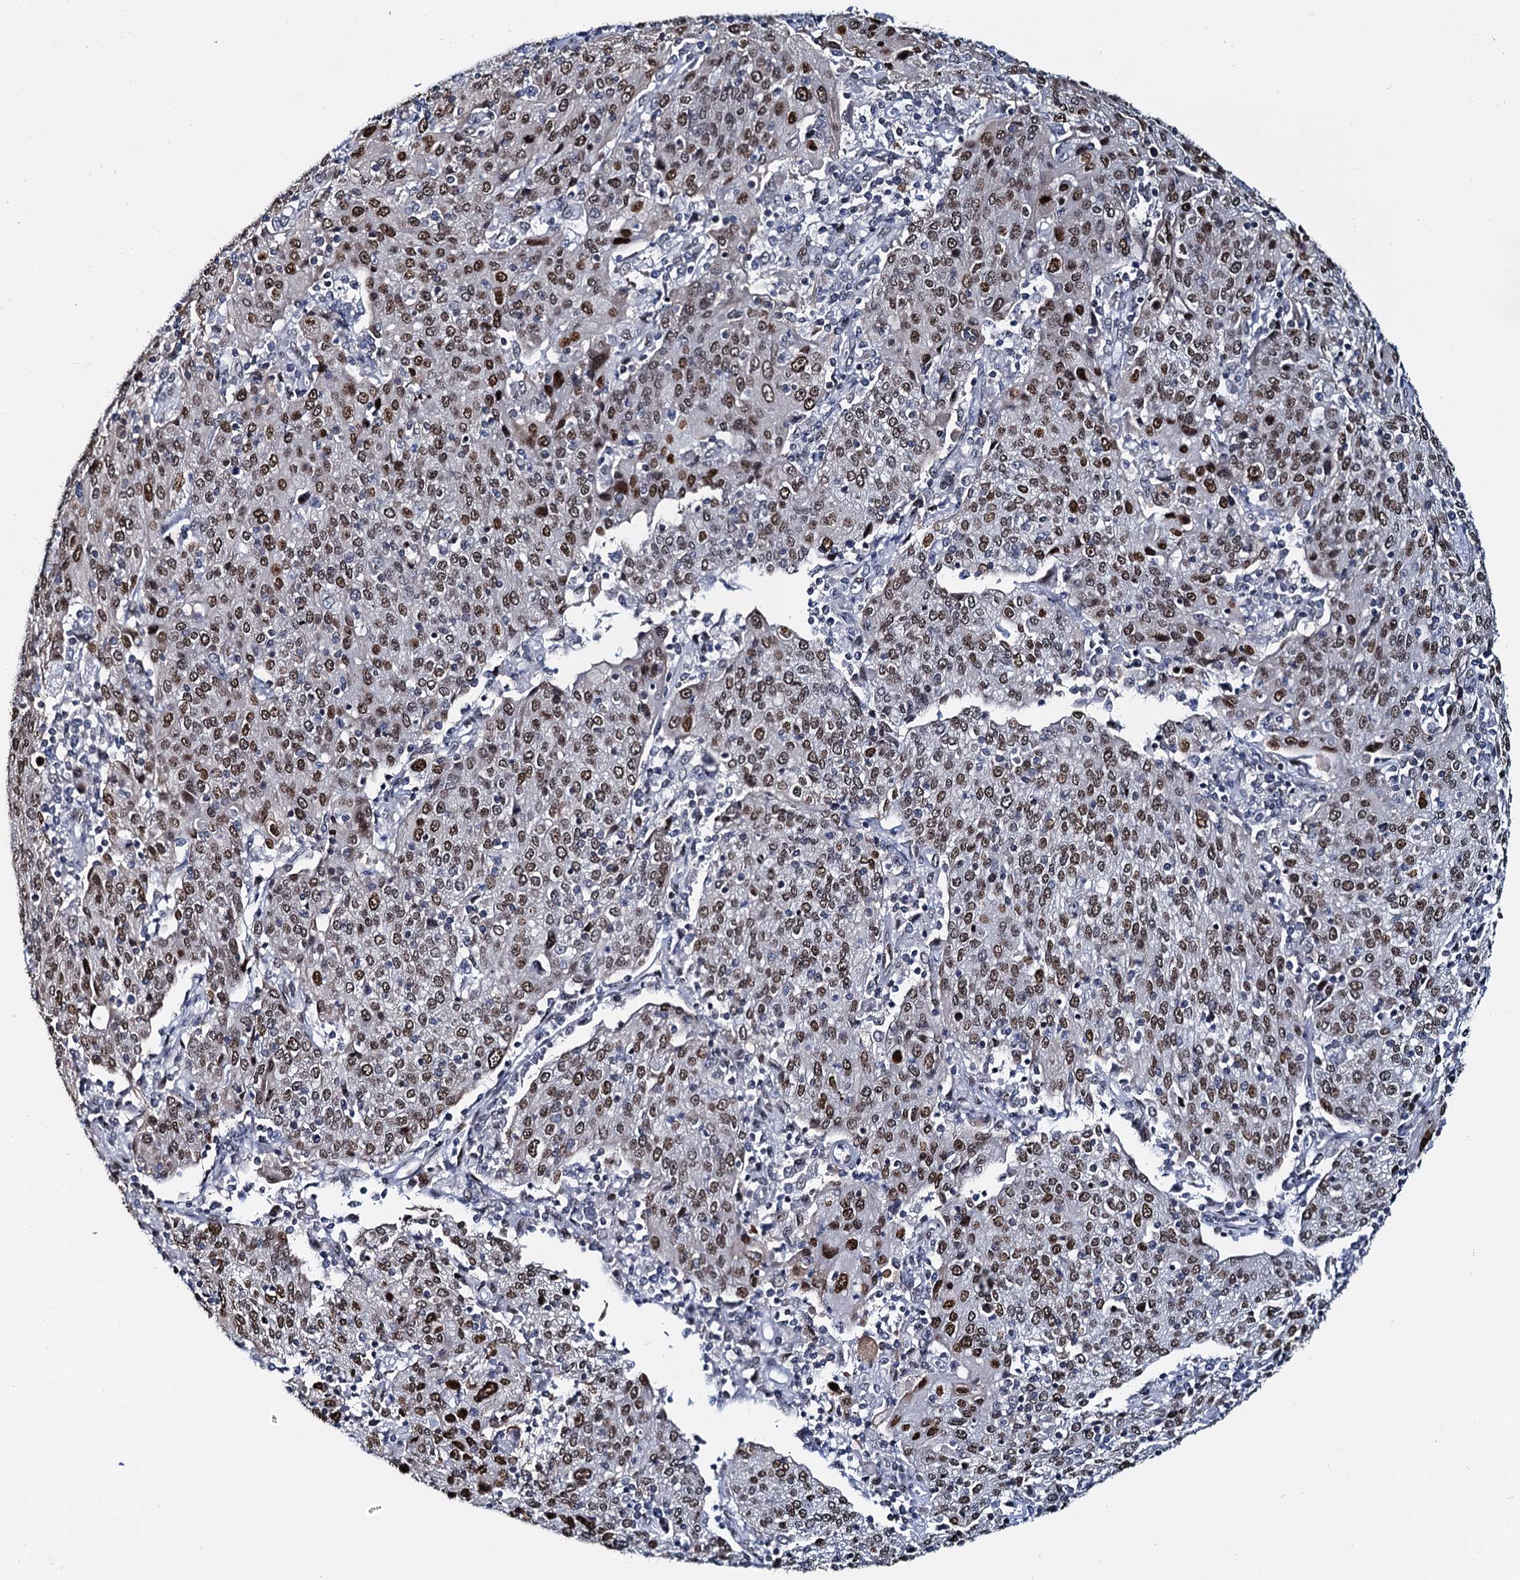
{"staining": {"intensity": "moderate", "quantity": ">75%", "location": "nuclear"}, "tissue": "cervical cancer", "cell_type": "Tumor cells", "image_type": "cancer", "snomed": [{"axis": "morphology", "description": "Squamous cell carcinoma, NOS"}, {"axis": "topography", "description": "Cervix"}], "caption": "About >75% of tumor cells in human cervical cancer display moderate nuclear protein staining as visualized by brown immunohistochemical staining.", "gene": "CMAS", "patient": {"sex": "female", "age": 67}}